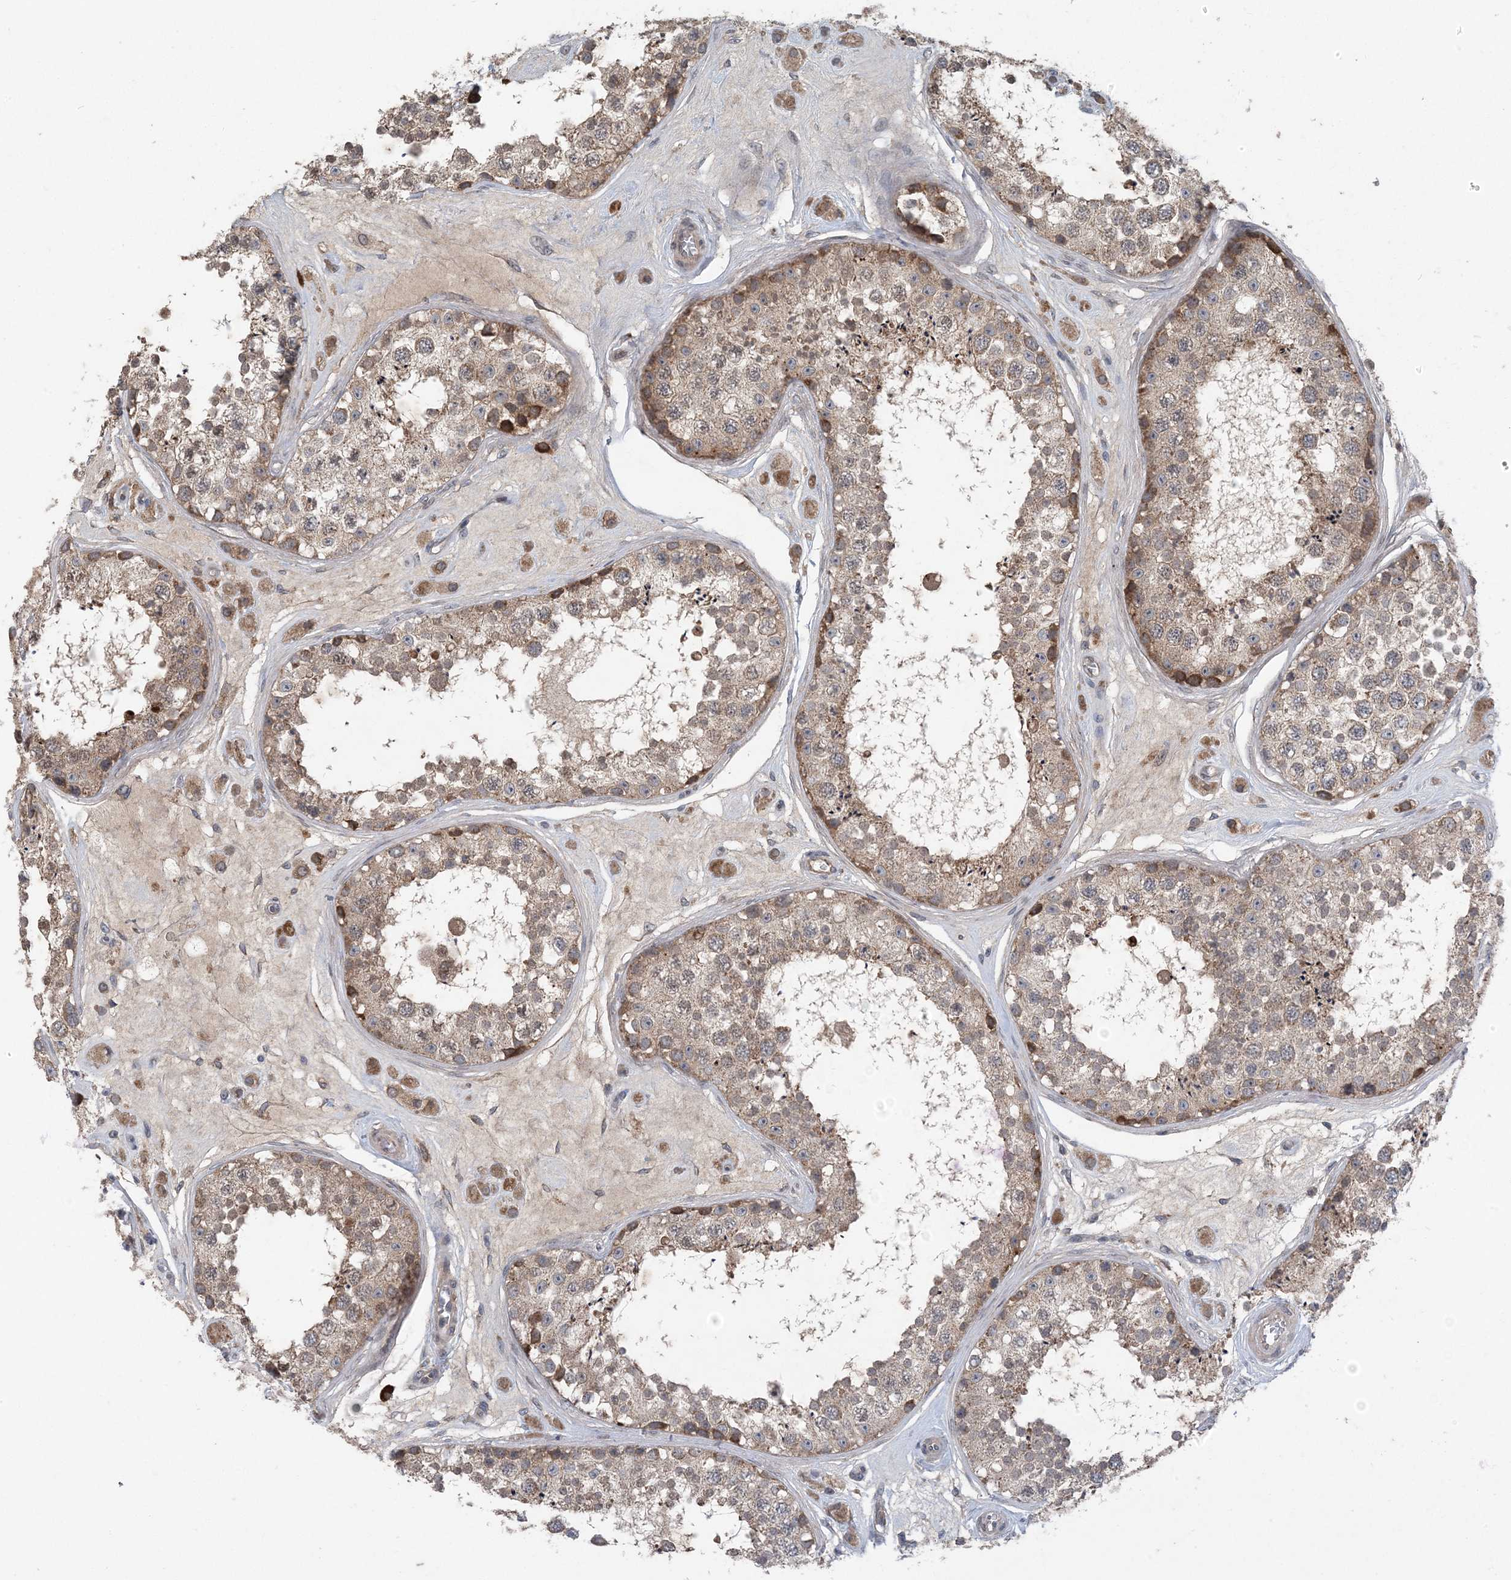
{"staining": {"intensity": "weak", "quantity": ">75%", "location": "cytoplasmic/membranous"}, "tissue": "testis", "cell_type": "Cells in seminiferous ducts", "image_type": "normal", "snomed": [{"axis": "morphology", "description": "Normal tissue, NOS"}, {"axis": "topography", "description": "Testis"}], "caption": "Testis stained with a brown dye exhibits weak cytoplasmic/membranous positive staining in about >75% of cells in seminiferous ducts.", "gene": "MYO9B", "patient": {"sex": "male", "age": 25}}